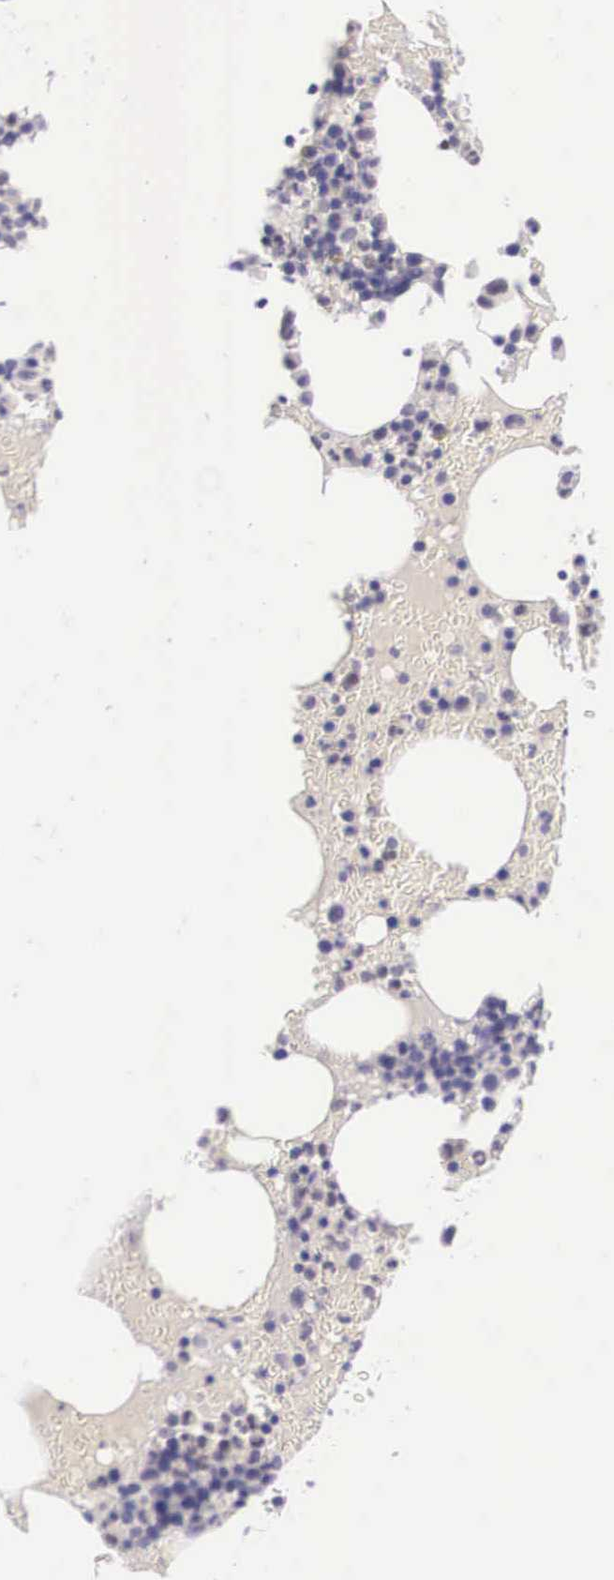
{"staining": {"intensity": "weak", "quantity": "<25%", "location": "nuclear"}, "tissue": "bone marrow", "cell_type": "Hematopoietic cells", "image_type": "normal", "snomed": [{"axis": "morphology", "description": "Normal tissue, NOS"}, {"axis": "topography", "description": "Bone marrow"}], "caption": "The histopathology image shows no staining of hematopoietic cells in unremarkable bone marrow. The staining is performed using DAB brown chromogen with nuclei counter-stained in using hematoxylin.", "gene": "BCL6", "patient": {"sex": "female", "age": 88}}